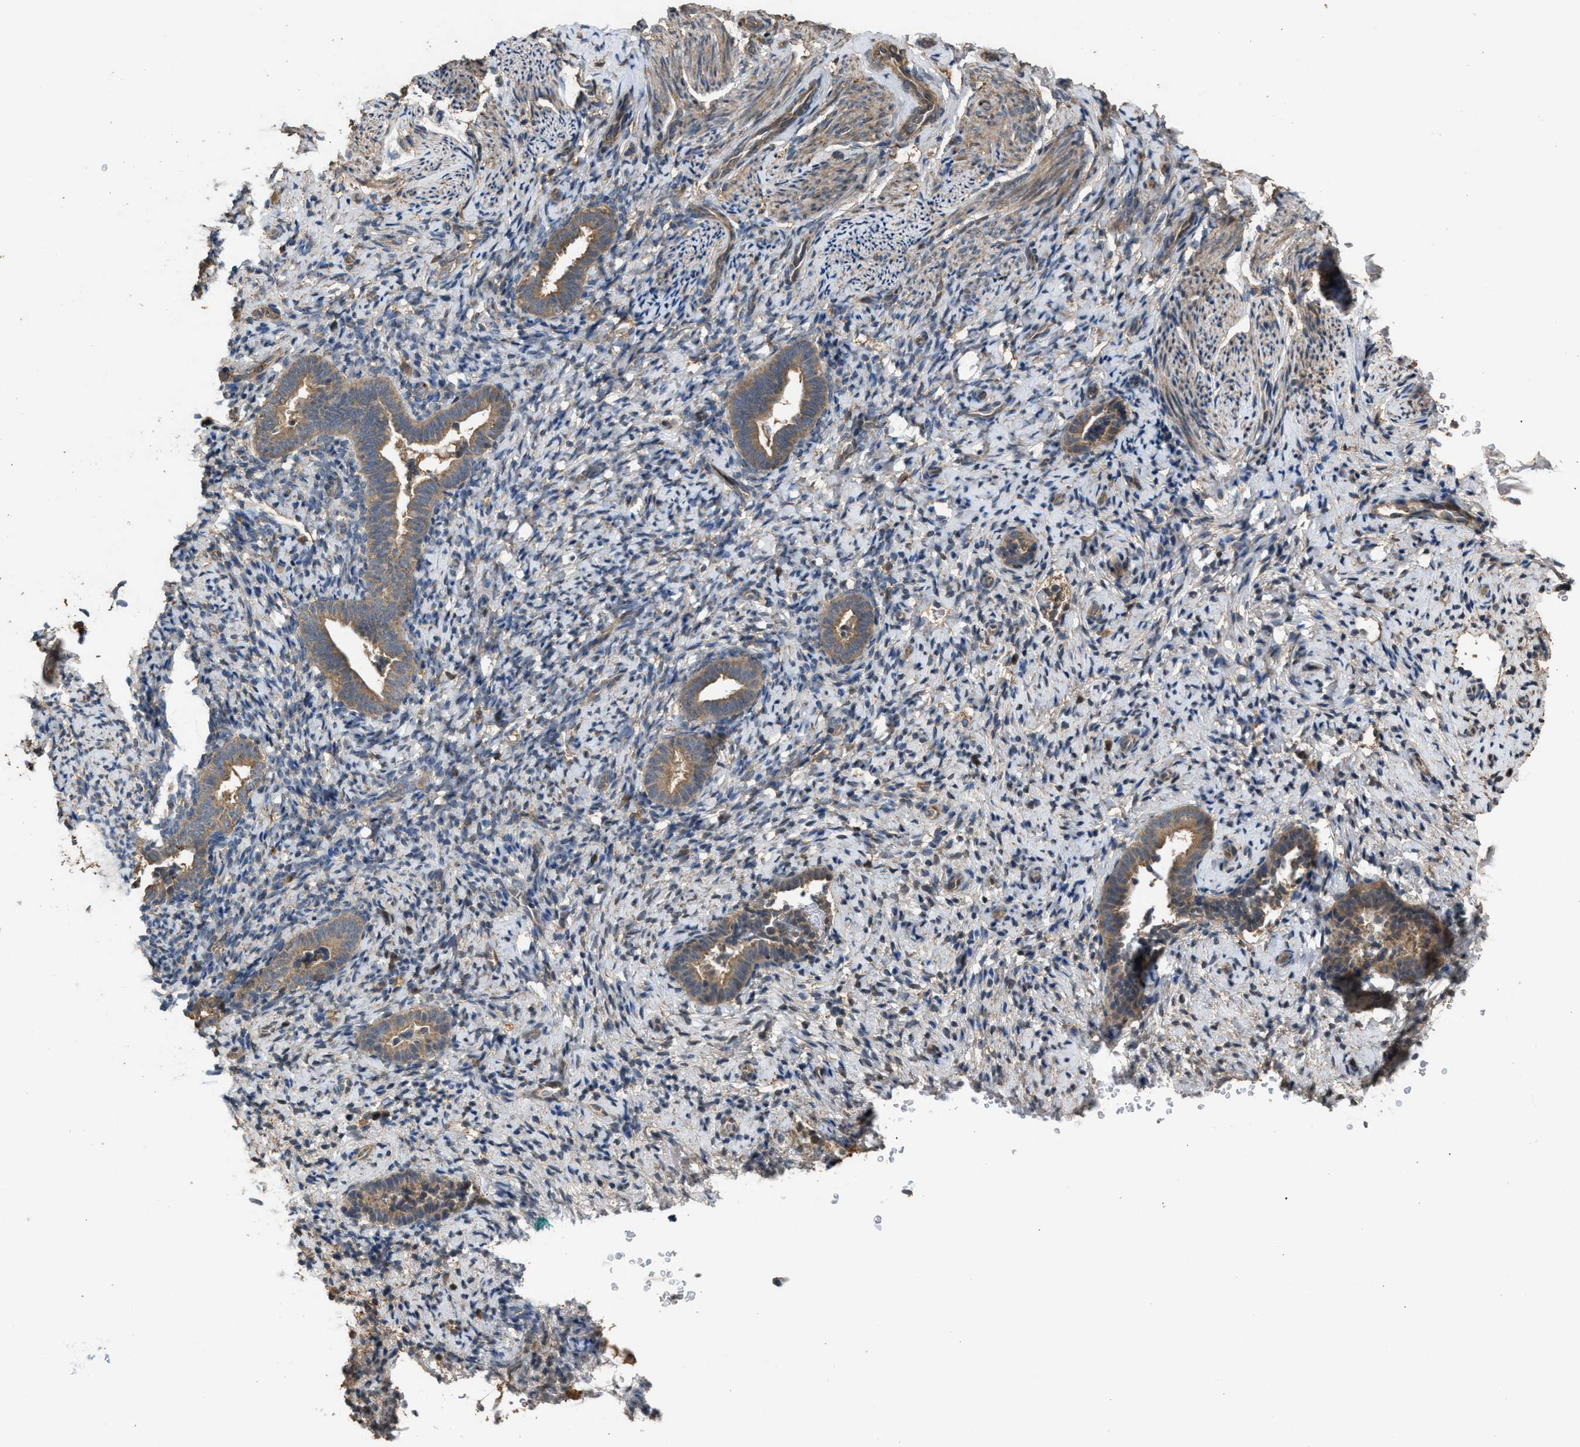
{"staining": {"intensity": "negative", "quantity": "none", "location": "none"}, "tissue": "endometrium", "cell_type": "Cells in endometrial stroma", "image_type": "normal", "snomed": [{"axis": "morphology", "description": "Normal tissue, NOS"}, {"axis": "topography", "description": "Endometrium"}], "caption": "Histopathology image shows no significant protein positivity in cells in endometrial stroma of normal endometrium. The staining was performed using DAB (3,3'-diaminobenzidine) to visualize the protein expression in brown, while the nuclei were stained in blue with hematoxylin (Magnification: 20x).", "gene": "ARHGDIA", "patient": {"sex": "female", "age": 51}}